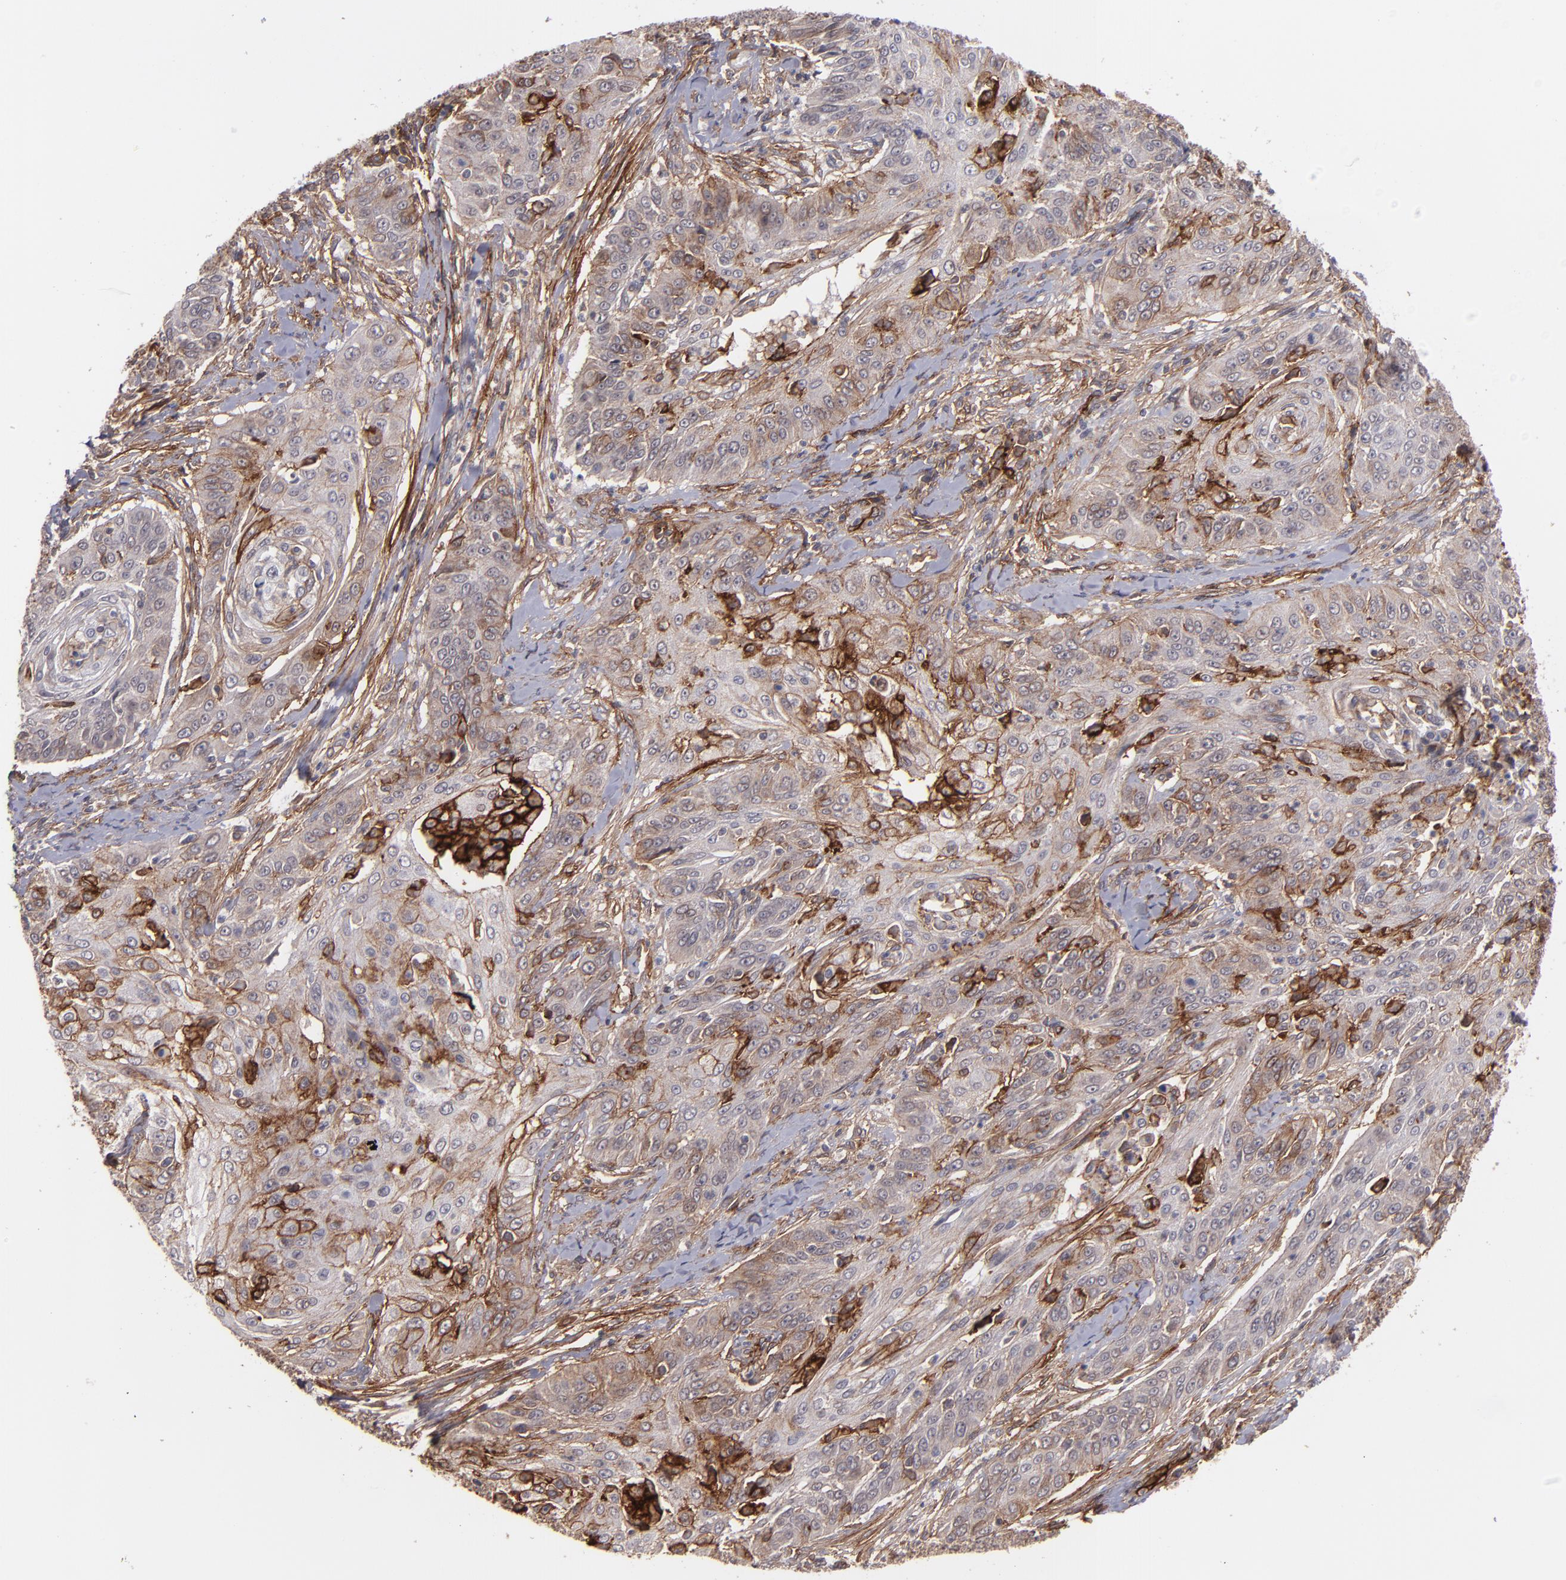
{"staining": {"intensity": "moderate", "quantity": "25%-75%", "location": "cytoplasmic/membranous"}, "tissue": "cervical cancer", "cell_type": "Tumor cells", "image_type": "cancer", "snomed": [{"axis": "morphology", "description": "Squamous cell carcinoma, NOS"}, {"axis": "topography", "description": "Cervix"}], "caption": "DAB immunohistochemical staining of human cervical cancer reveals moderate cytoplasmic/membranous protein expression in about 25%-75% of tumor cells.", "gene": "ICAM1", "patient": {"sex": "female", "age": 64}}